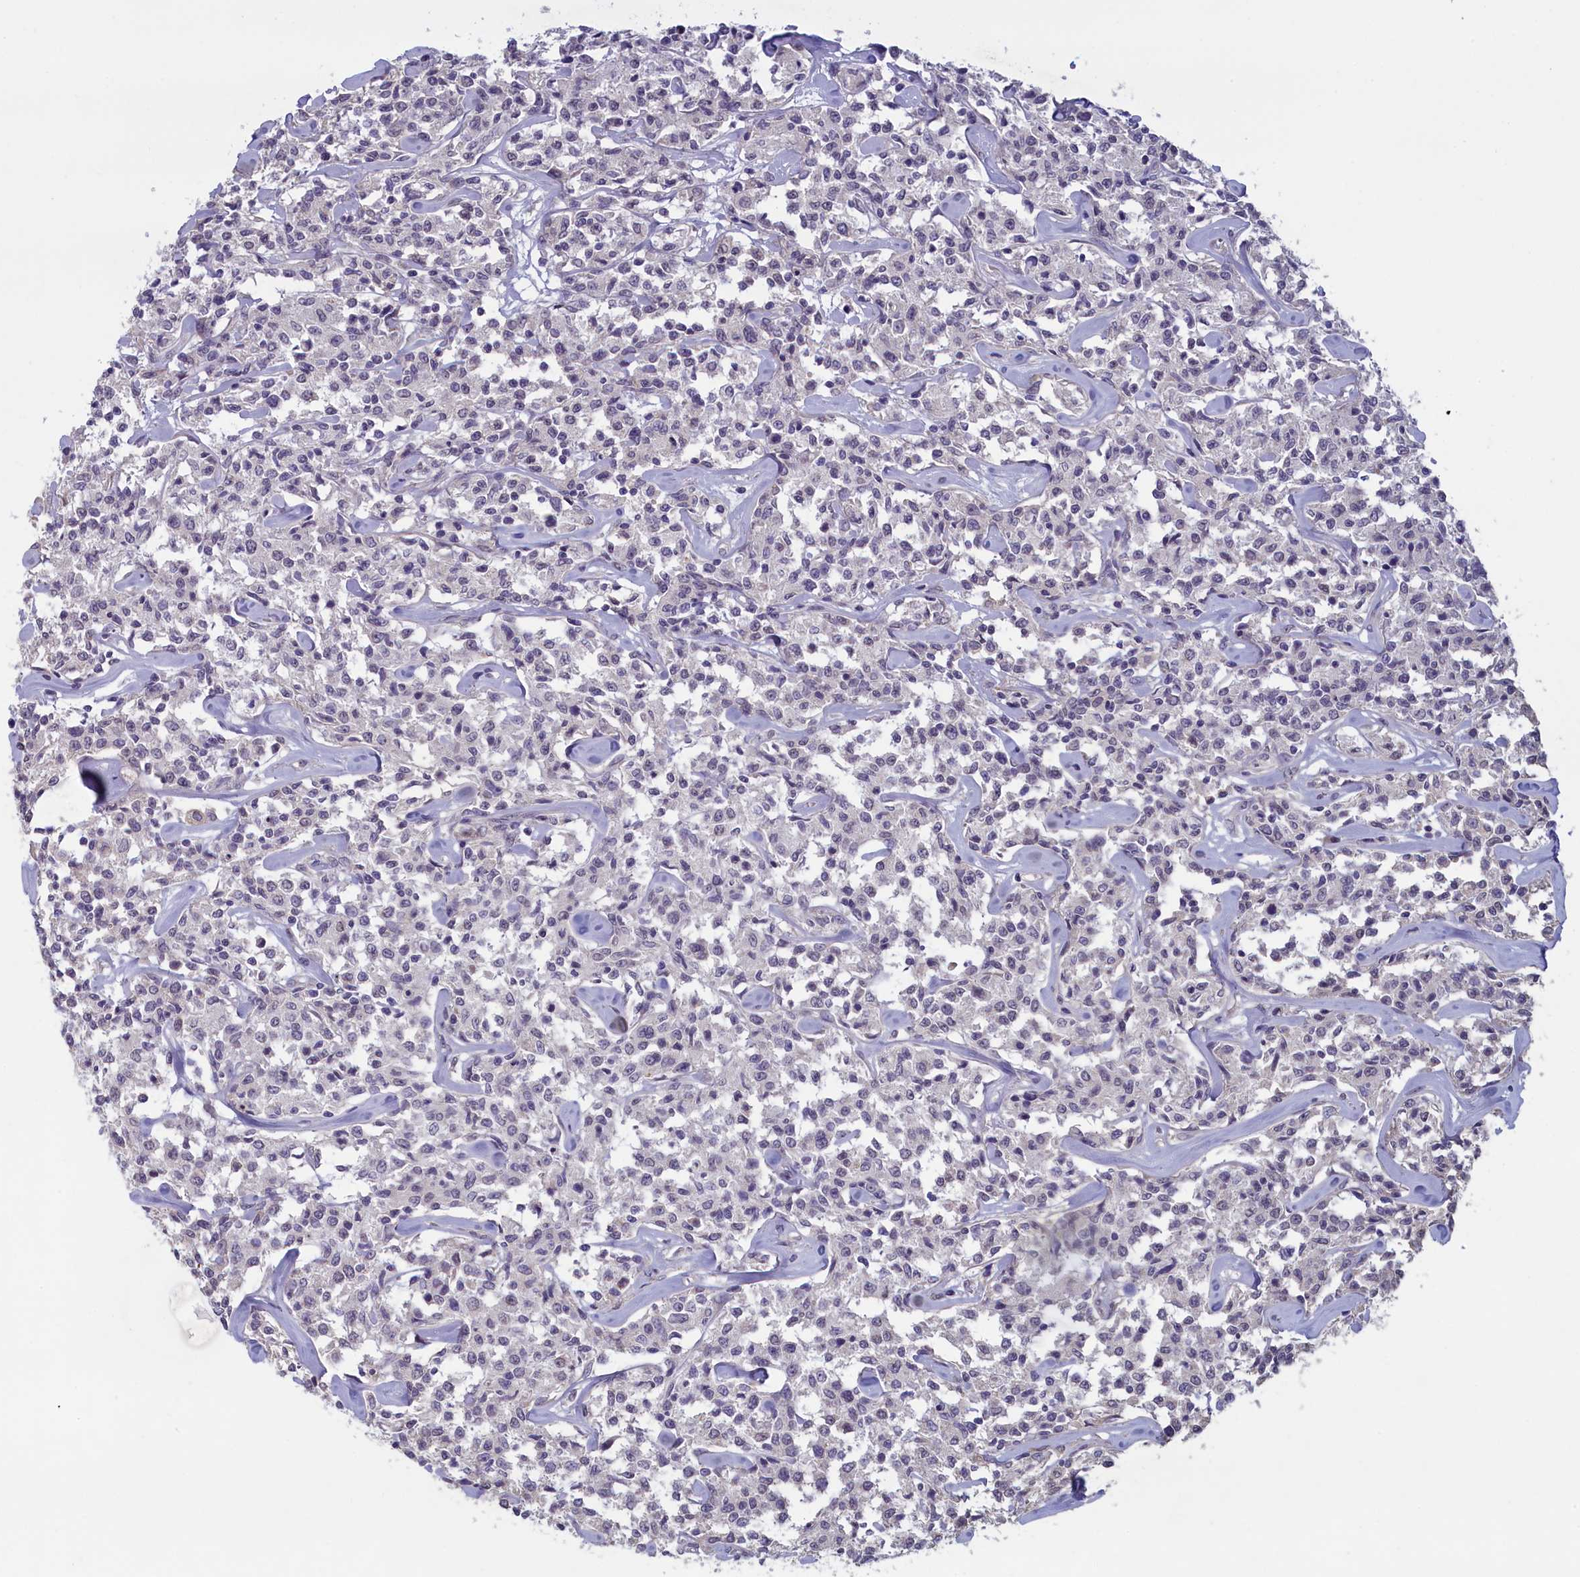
{"staining": {"intensity": "negative", "quantity": "none", "location": "none"}, "tissue": "lymphoma", "cell_type": "Tumor cells", "image_type": "cancer", "snomed": [{"axis": "morphology", "description": "Malignant lymphoma, non-Hodgkin's type, Low grade"}, {"axis": "topography", "description": "Small intestine"}], "caption": "The image shows no significant staining in tumor cells of lymphoma.", "gene": "ATF7IP2", "patient": {"sex": "female", "age": 59}}